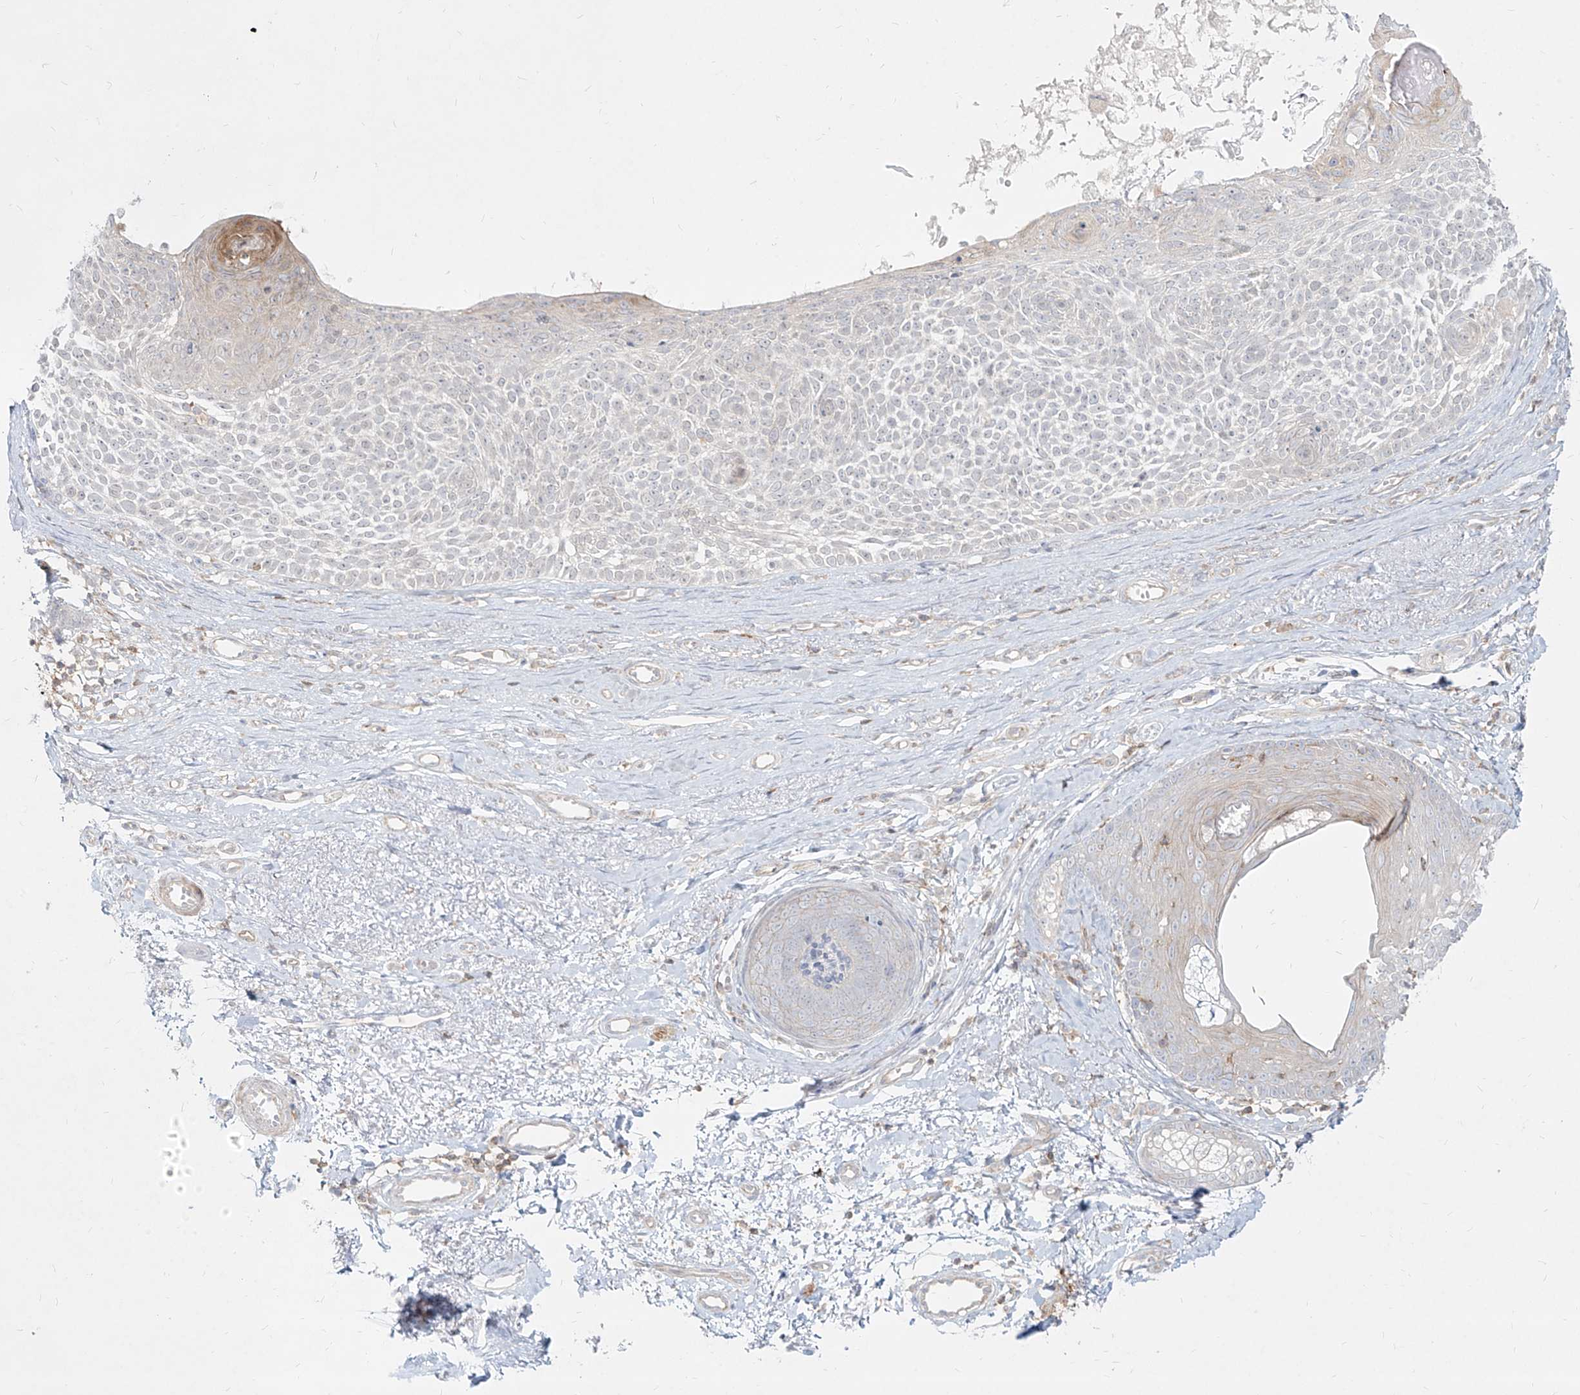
{"staining": {"intensity": "negative", "quantity": "none", "location": "none"}, "tissue": "skin cancer", "cell_type": "Tumor cells", "image_type": "cancer", "snomed": [{"axis": "morphology", "description": "Basal cell carcinoma"}, {"axis": "topography", "description": "Skin"}], "caption": "Skin cancer (basal cell carcinoma) was stained to show a protein in brown. There is no significant expression in tumor cells.", "gene": "SLC2A12", "patient": {"sex": "female", "age": 81}}